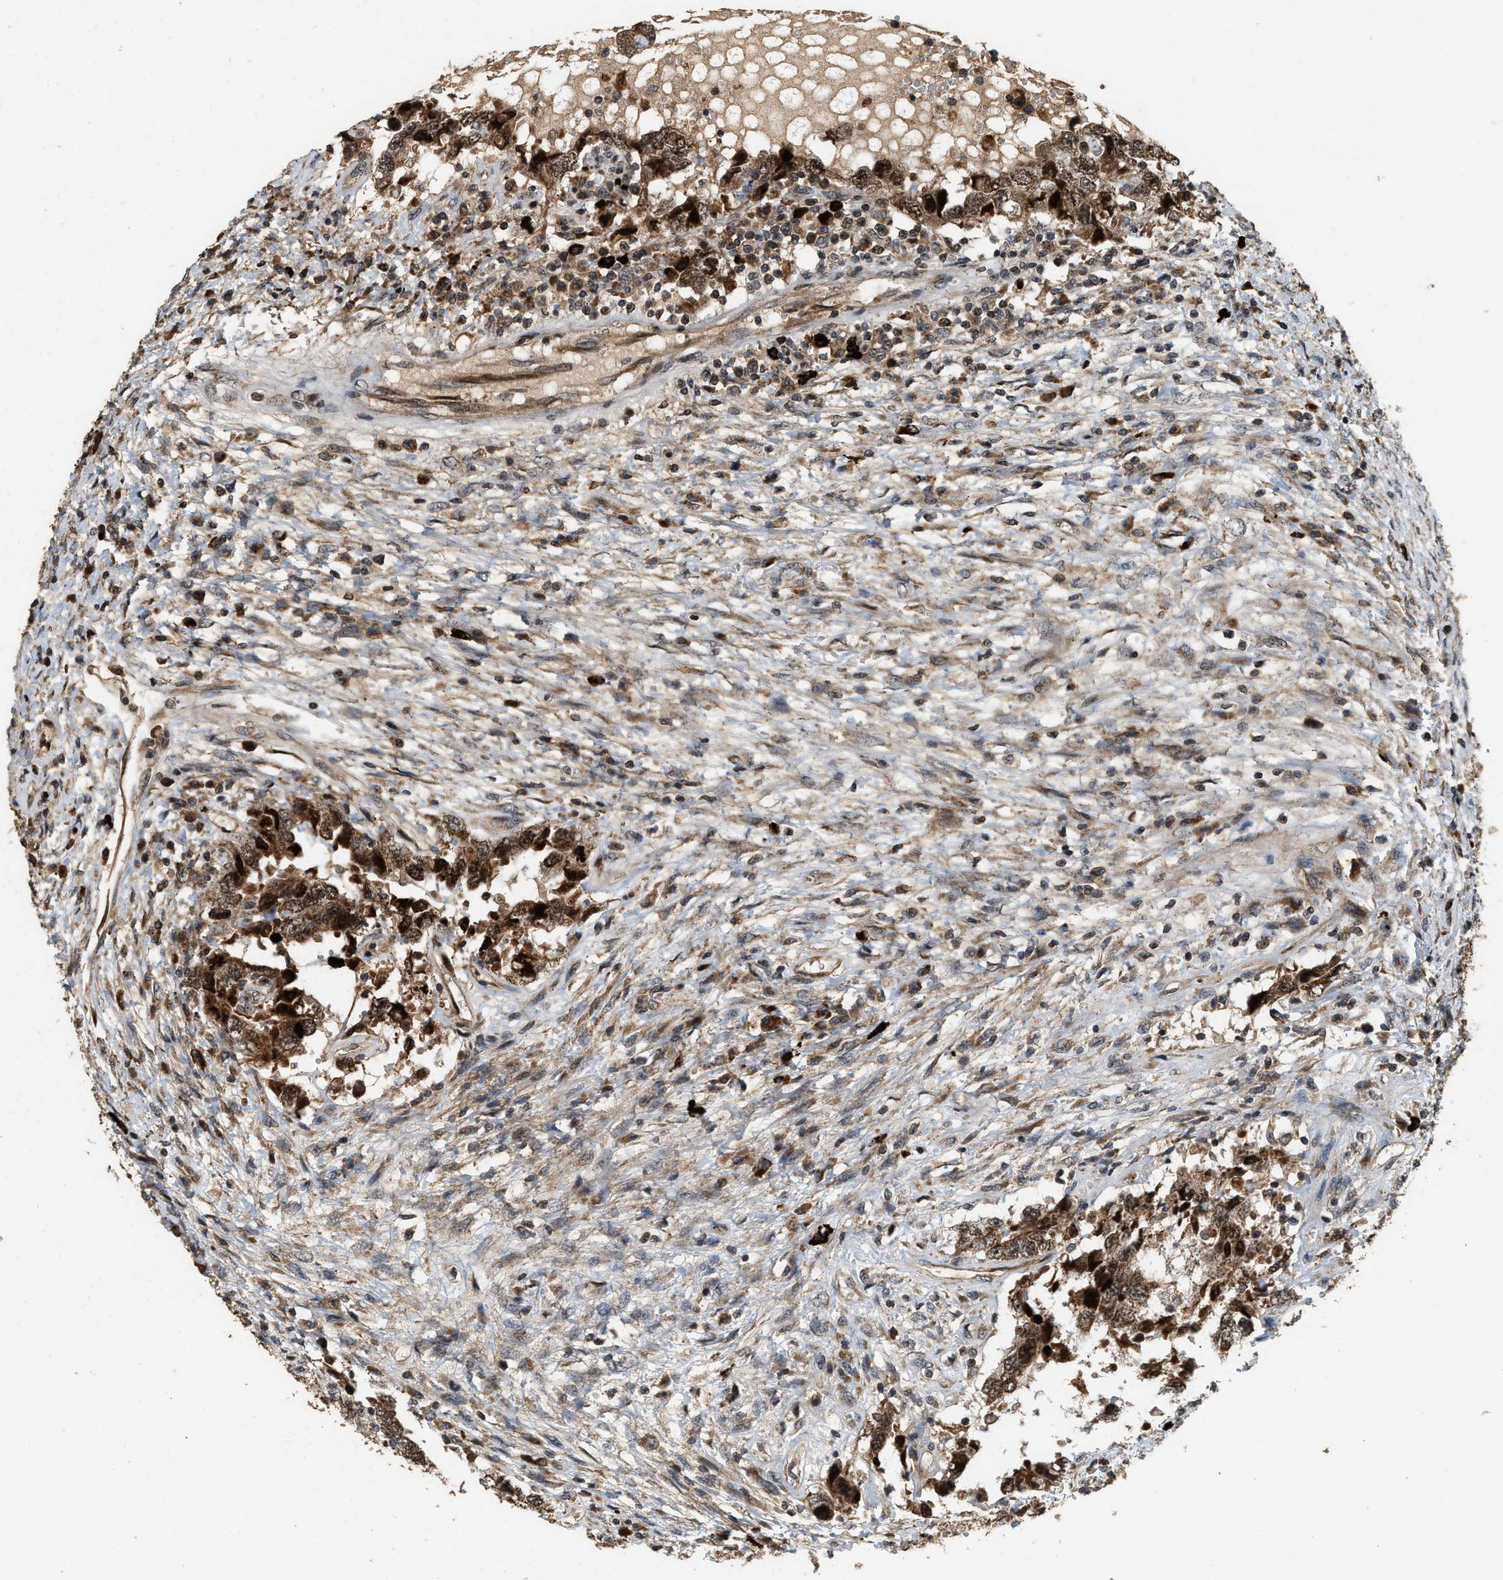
{"staining": {"intensity": "moderate", "quantity": ">75%", "location": "cytoplasmic/membranous,nuclear"}, "tissue": "testis cancer", "cell_type": "Tumor cells", "image_type": "cancer", "snomed": [{"axis": "morphology", "description": "Carcinoma, Embryonal, NOS"}, {"axis": "topography", "description": "Testis"}], "caption": "A high-resolution photomicrograph shows IHC staining of testis embryonal carcinoma, which displays moderate cytoplasmic/membranous and nuclear expression in about >75% of tumor cells.", "gene": "ELP2", "patient": {"sex": "male", "age": 26}}